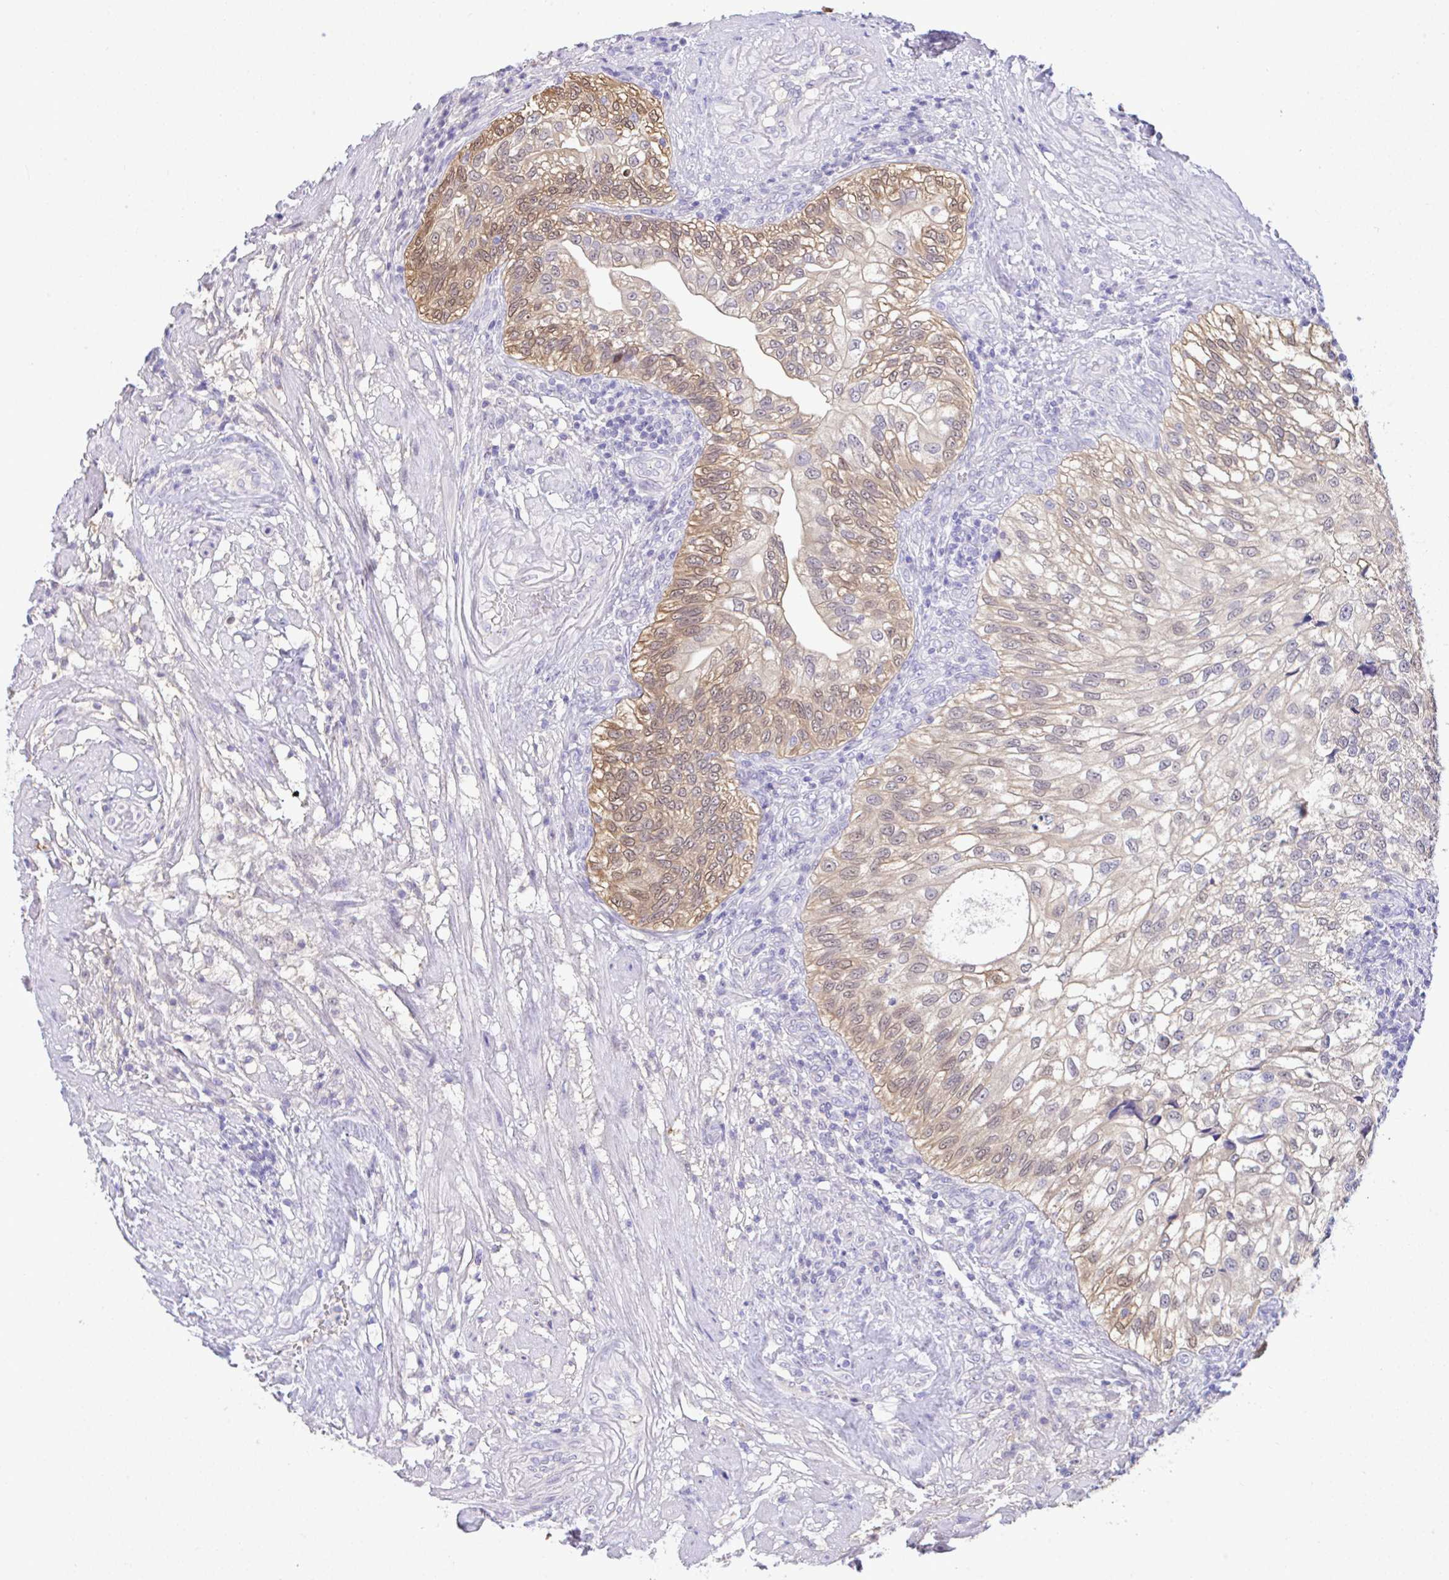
{"staining": {"intensity": "weak", "quantity": "<25%", "location": "cytoplasmic/membranous,nuclear"}, "tissue": "urothelial cancer", "cell_type": "Tumor cells", "image_type": "cancer", "snomed": [{"axis": "morphology", "description": "Urothelial carcinoma, NOS"}, {"axis": "topography", "description": "Urinary bladder"}], "caption": "The image displays no significant positivity in tumor cells of transitional cell carcinoma. The staining was performed using DAB to visualize the protein expression in brown, while the nuclei were stained in blue with hematoxylin (Magnification: 20x).", "gene": "ZNF485", "patient": {"sex": "male", "age": 87}}